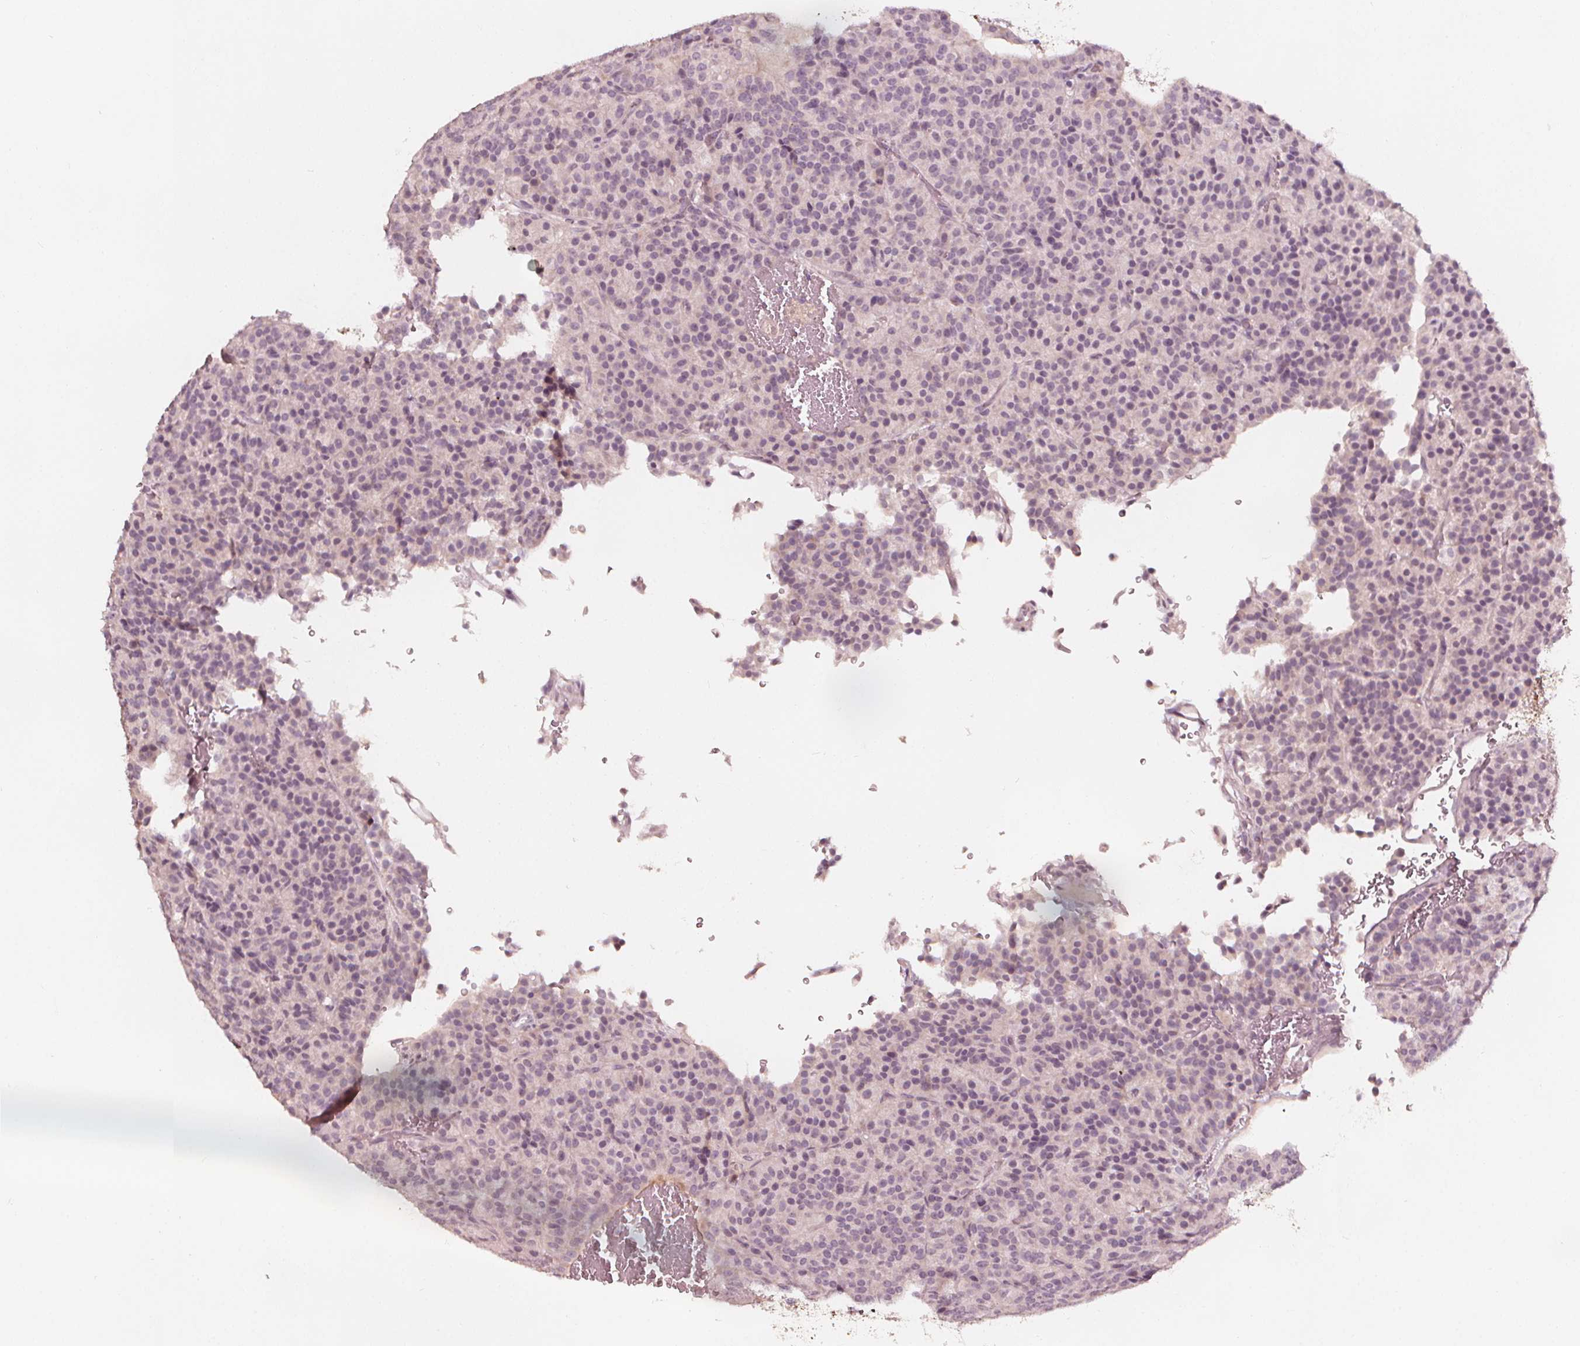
{"staining": {"intensity": "negative", "quantity": "none", "location": "none"}, "tissue": "carcinoid", "cell_type": "Tumor cells", "image_type": "cancer", "snomed": [{"axis": "morphology", "description": "Carcinoid, malignant, NOS"}, {"axis": "topography", "description": "Lung"}], "caption": "Protein analysis of carcinoid displays no significant positivity in tumor cells.", "gene": "NPC1L1", "patient": {"sex": "male", "age": 70}}